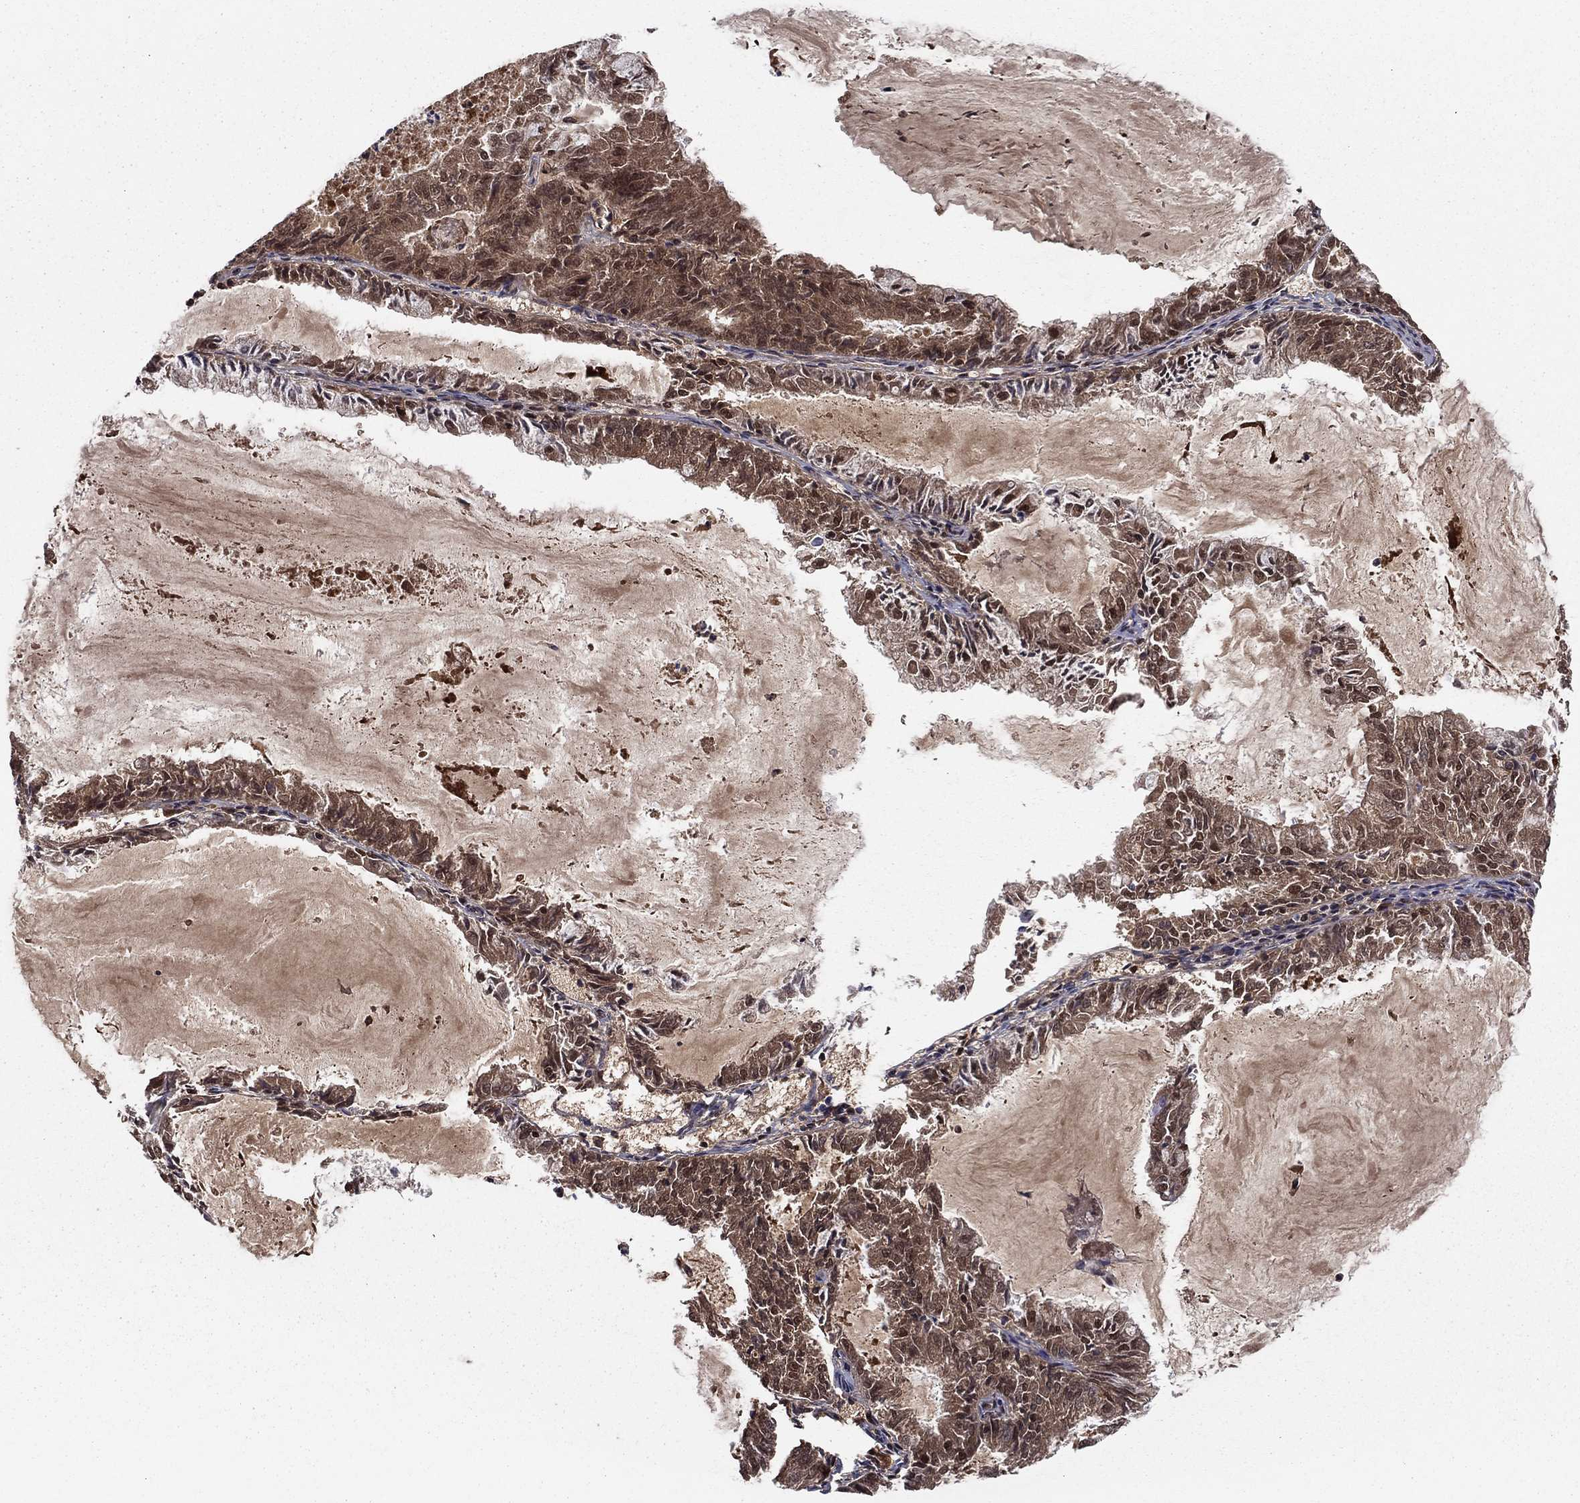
{"staining": {"intensity": "weak", "quantity": "25%-75%", "location": "cytoplasmic/membranous"}, "tissue": "endometrial cancer", "cell_type": "Tumor cells", "image_type": "cancer", "snomed": [{"axis": "morphology", "description": "Adenocarcinoma, NOS"}, {"axis": "topography", "description": "Endometrium"}], "caption": "Protein analysis of adenocarcinoma (endometrial) tissue exhibits weak cytoplasmic/membranous expression in about 25%-75% of tumor cells.", "gene": "HPX", "patient": {"sex": "female", "age": 57}}